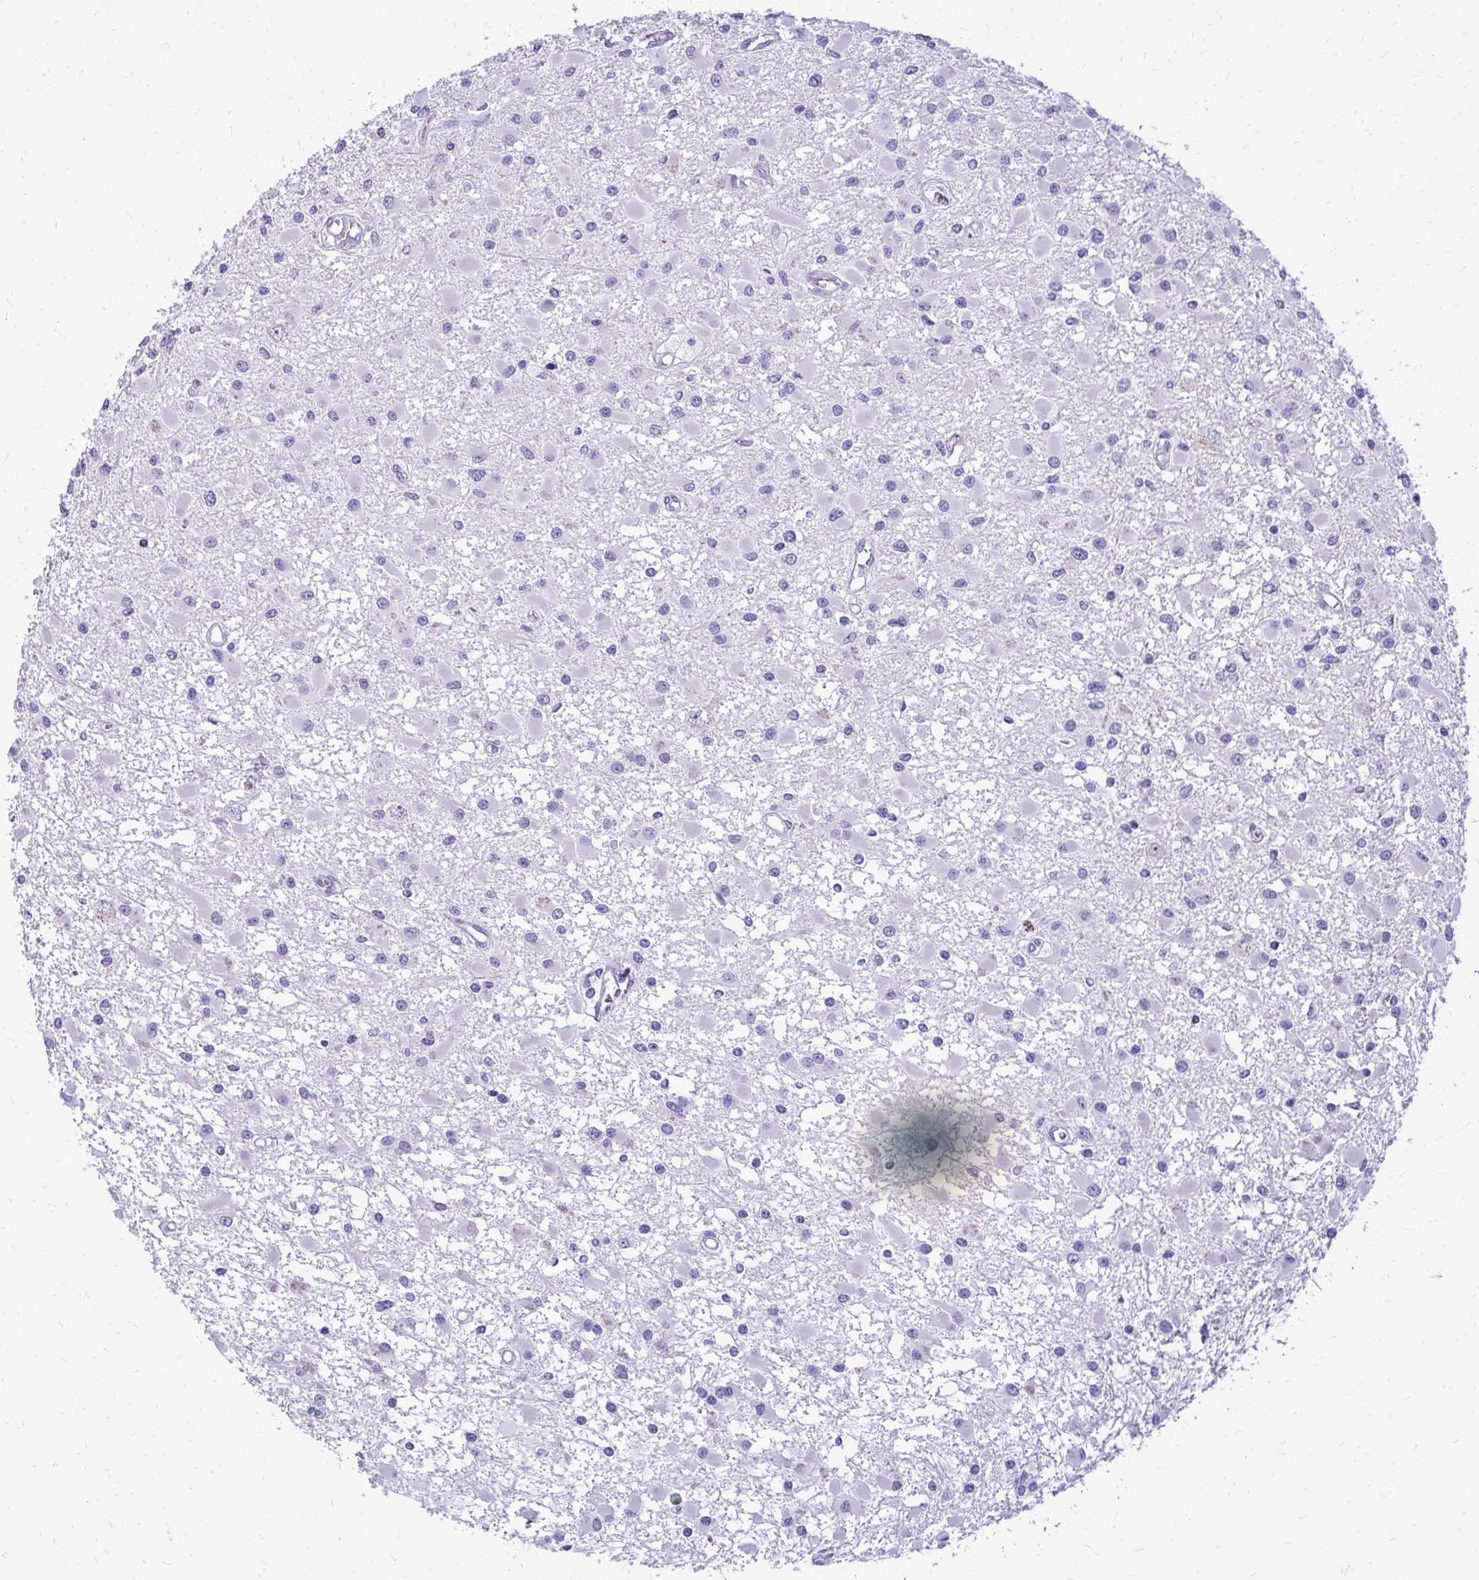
{"staining": {"intensity": "negative", "quantity": "none", "location": "none"}, "tissue": "glioma", "cell_type": "Tumor cells", "image_type": "cancer", "snomed": [{"axis": "morphology", "description": "Glioma, malignant, High grade"}, {"axis": "topography", "description": "Brain"}], "caption": "Protein analysis of malignant glioma (high-grade) demonstrates no significant staining in tumor cells. (DAB immunohistochemistry visualized using brightfield microscopy, high magnification).", "gene": "PELI3", "patient": {"sex": "male", "age": 54}}